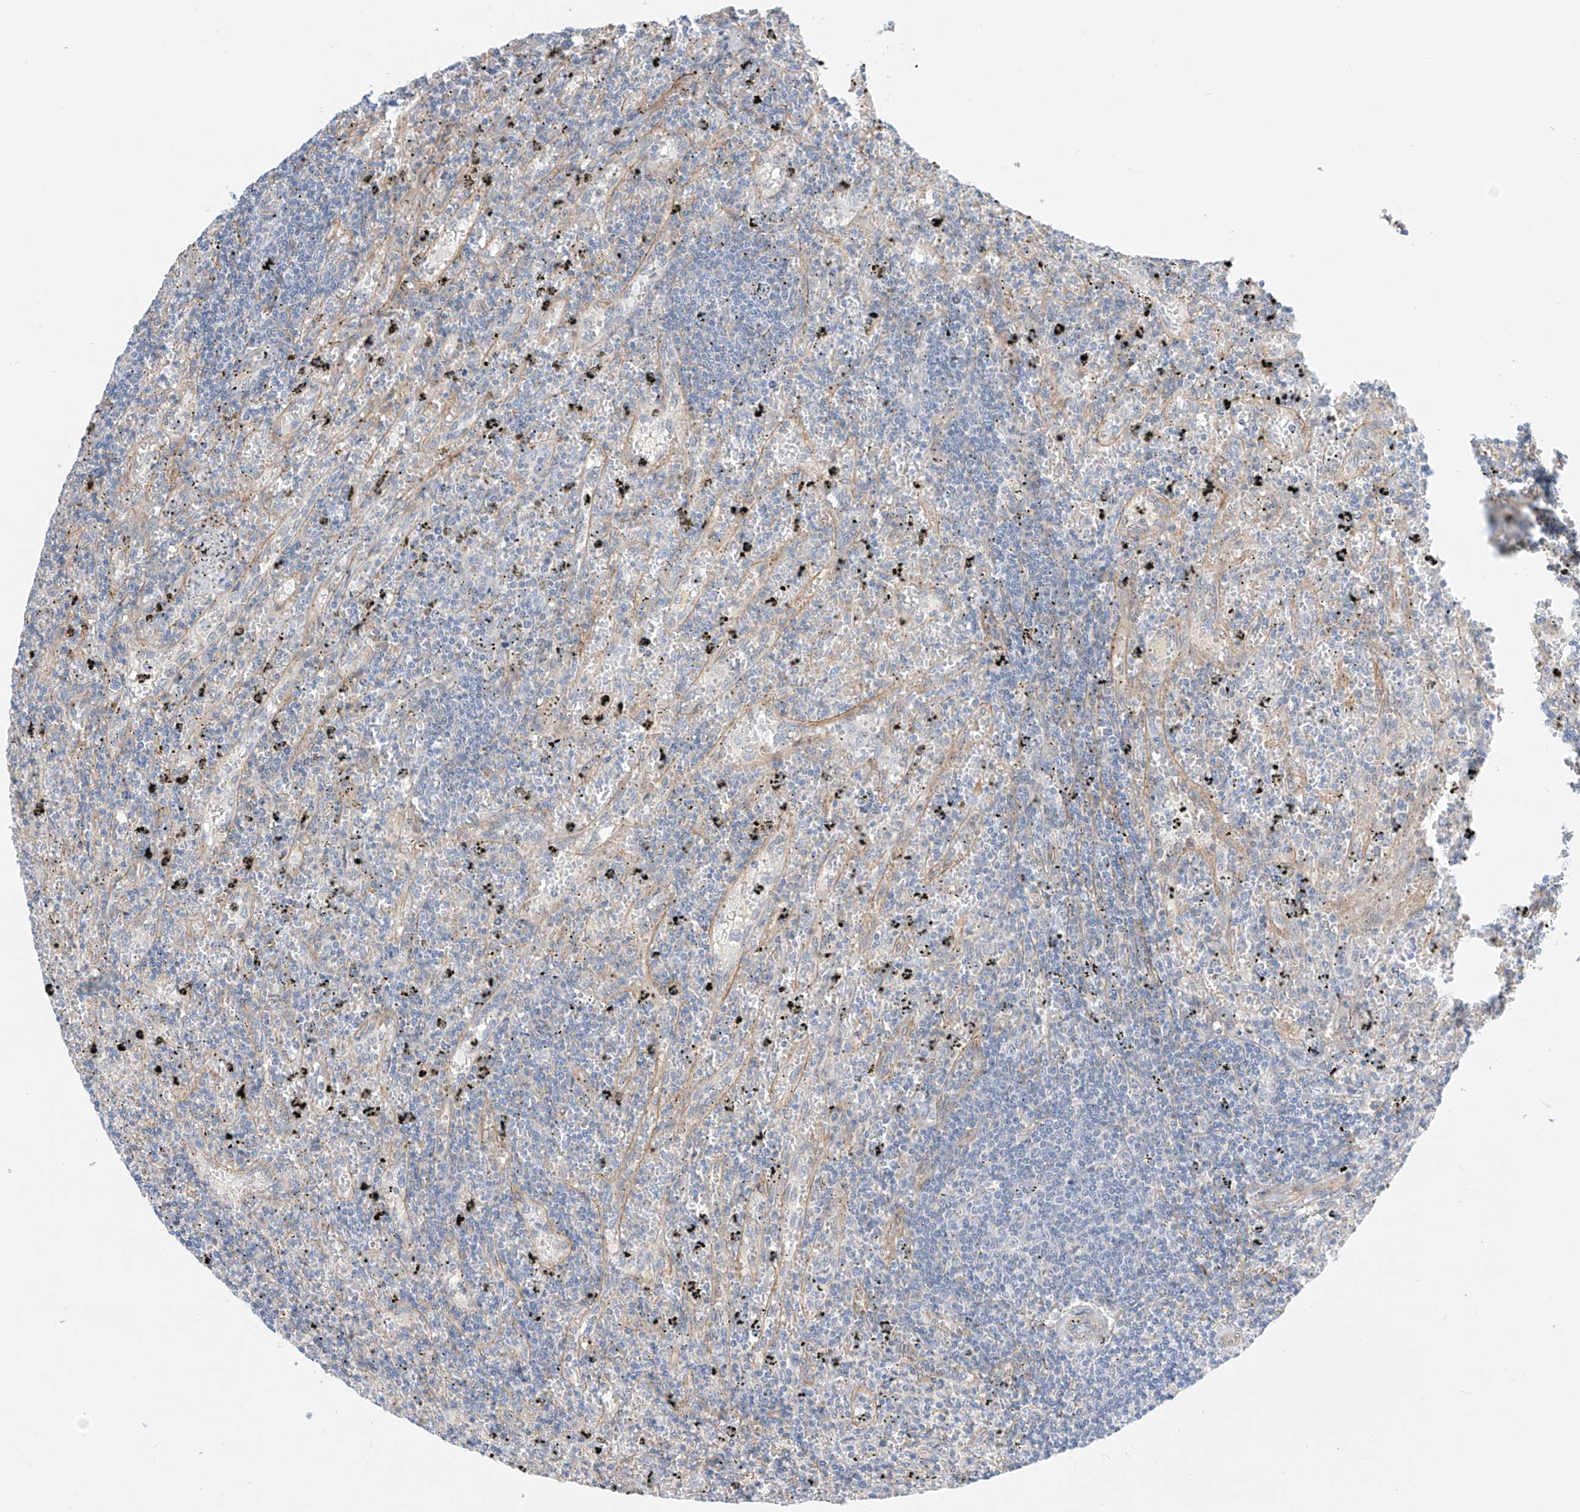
{"staining": {"intensity": "negative", "quantity": "none", "location": "none"}, "tissue": "lymphoma", "cell_type": "Tumor cells", "image_type": "cancer", "snomed": [{"axis": "morphology", "description": "Malignant lymphoma, non-Hodgkin's type, Low grade"}, {"axis": "topography", "description": "Spleen"}], "caption": "Immunohistochemistry of human malignant lymphoma, non-Hodgkin's type (low-grade) displays no expression in tumor cells. (DAB (3,3'-diaminobenzidine) immunohistochemistry, high magnification).", "gene": "ABLIM2", "patient": {"sex": "male", "age": 76}}